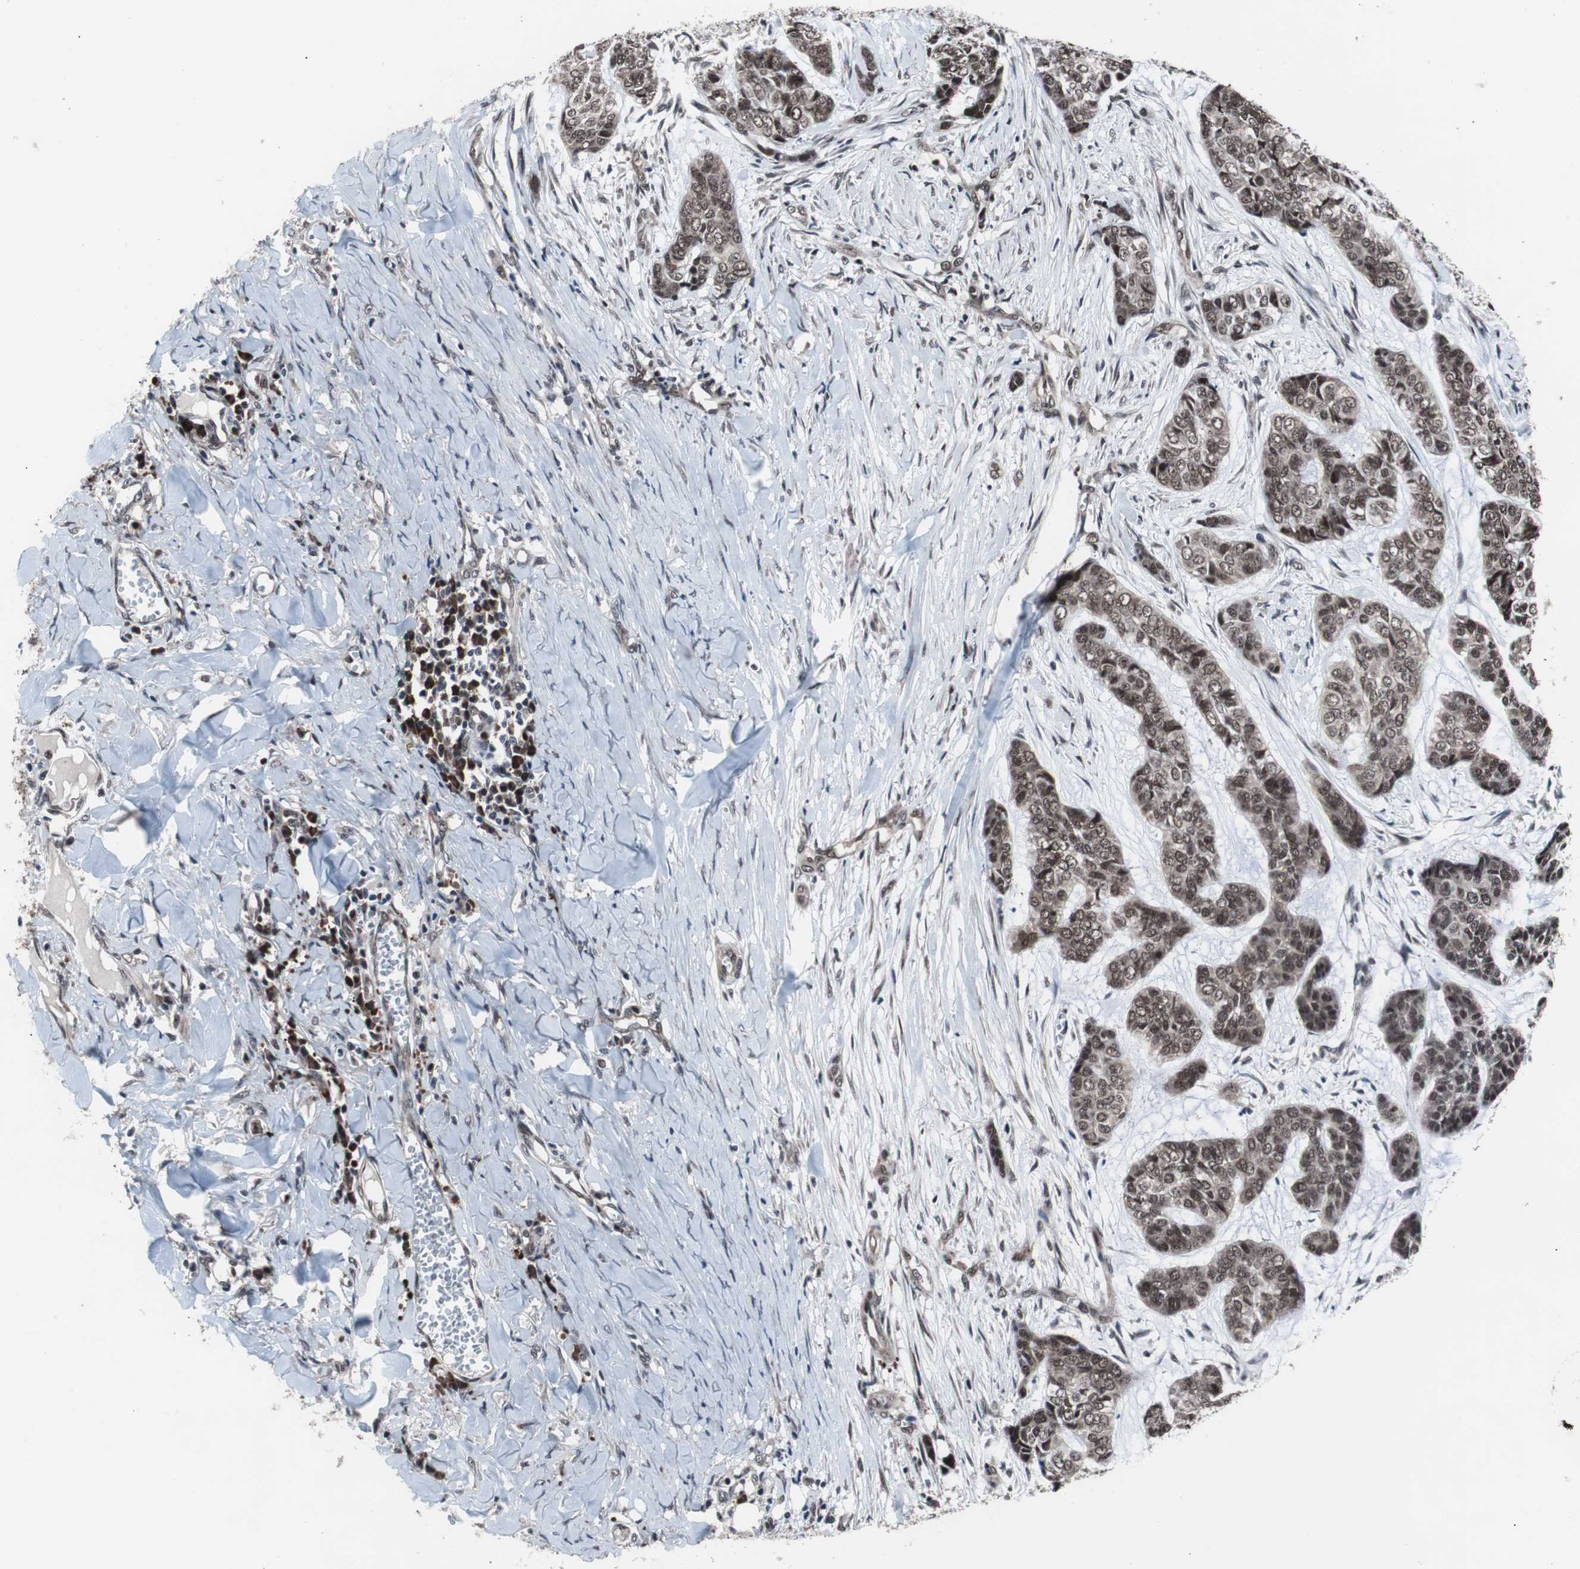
{"staining": {"intensity": "weak", "quantity": ">75%", "location": "nuclear"}, "tissue": "skin cancer", "cell_type": "Tumor cells", "image_type": "cancer", "snomed": [{"axis": "morphology", "description": "Basal cell carcinoma"}, {"axis": "topography", "description": "Skin"}], "caption": "A micrograph showing weak nuclear staining in about >75% of tumor cells in skin cancer, as visualized by brown immunohistochemical staining.", "gene": "GTF2F2", "patient": {"sex": "female", "age": 64}}